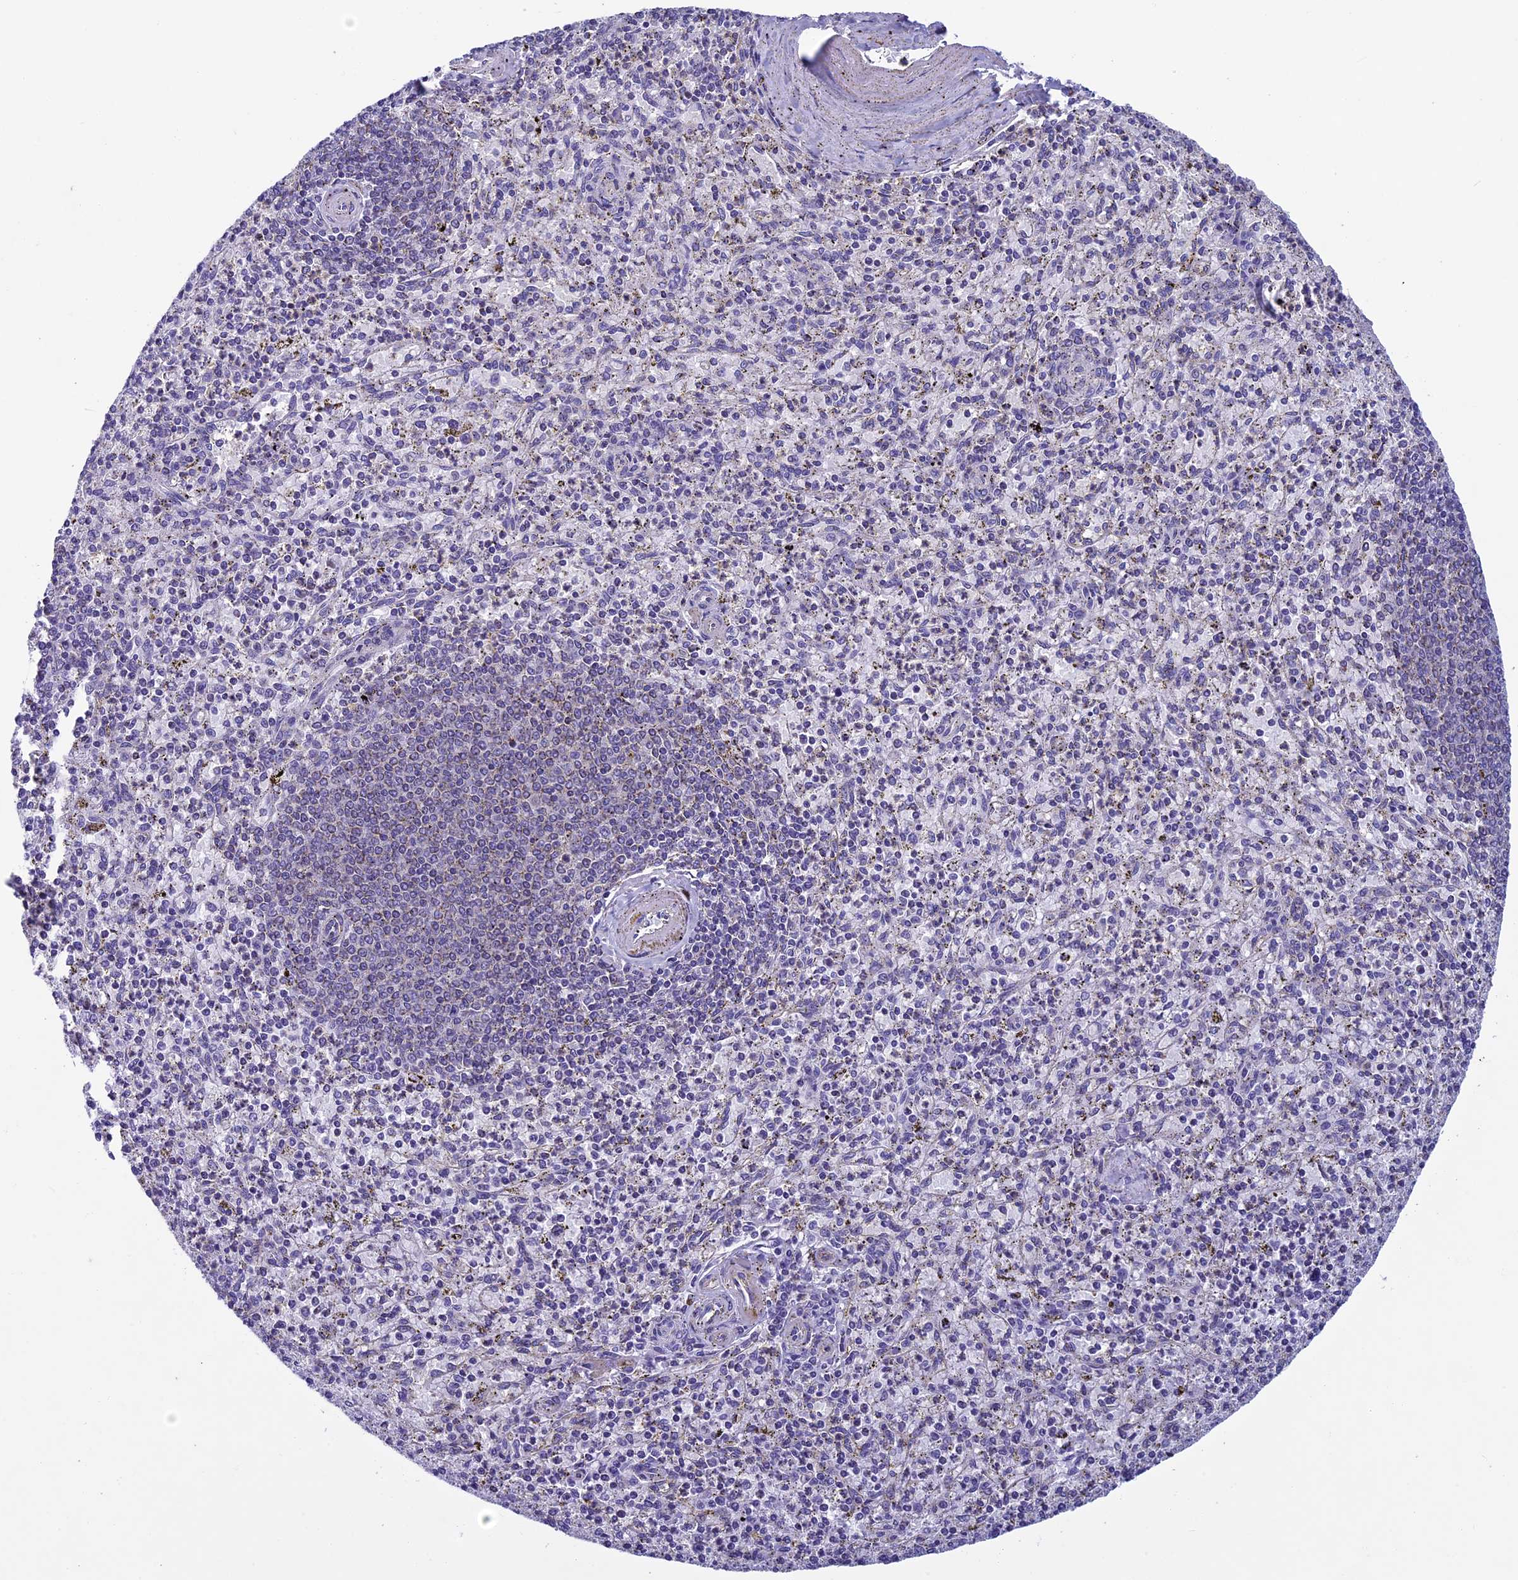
{"staining": {"intensity": "negative", "quantity": "none", "location": "none"}, "tissue": "spleen", "cell_type": "Cells in red pulp", "image_type": "normal", "snomed": [{"axis": "morphology", "description": "Normal tissue, NOS"}, {"axis": "topography", "description": "Spleen"}], "caption": "An image of spleen stained for a protein shows no brown staining in cells in red pulp. (Stains: DAB IHC with hematoxylin counter stain, Microscopy: brightfield microscopy at high magnification).", "gene": "MFSD12", "patient": {"sex": "male", "age": 72}}